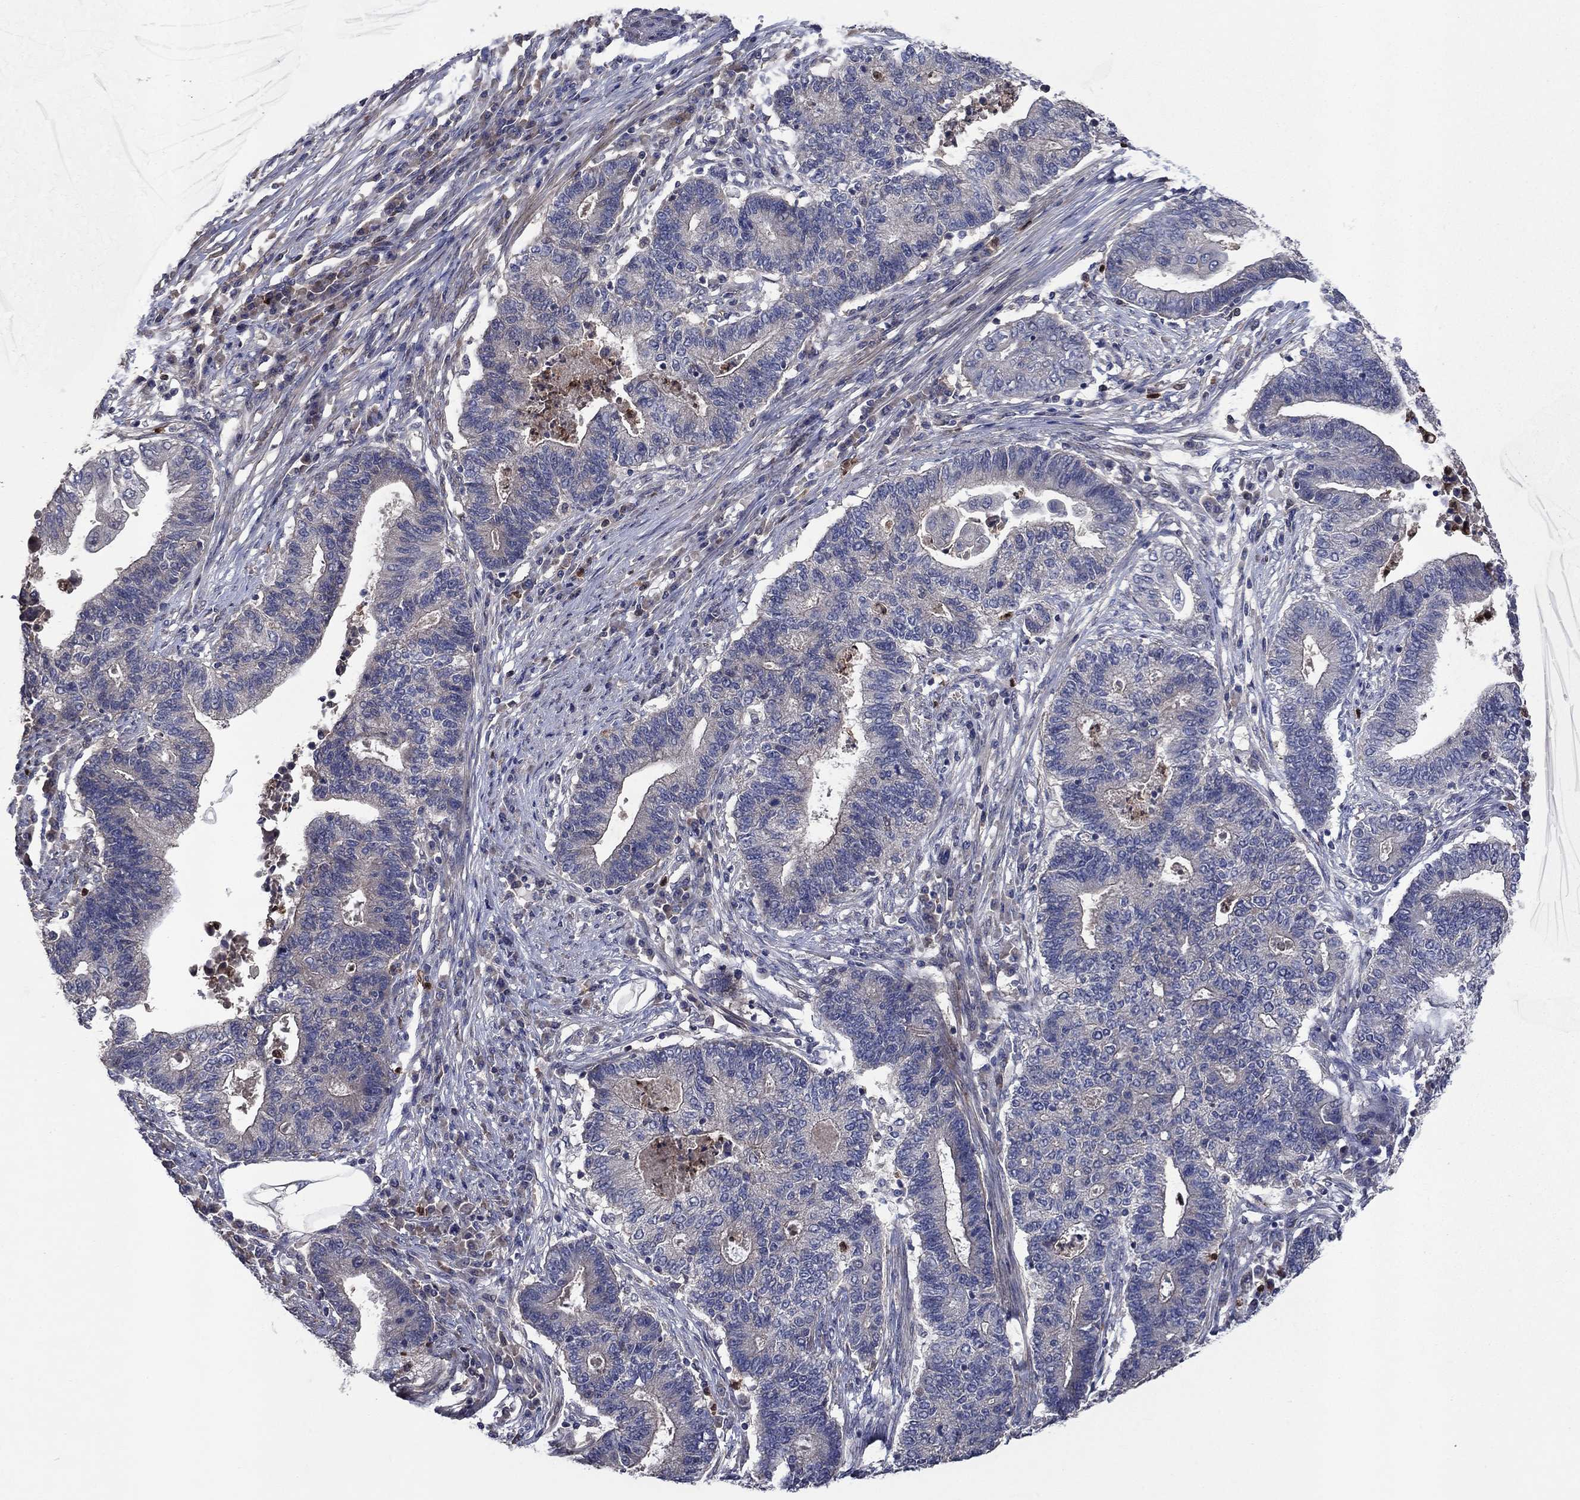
{"staining": {"intensity": "negative", "quantity": "none", "location": "none"}, "tissue": "endometrial cancer", "cell_type": "Tumor cells", "image_type": "cancer", "snomed": [{"axis": "morphology", "description": "Adenocarcinoma, NOS"}, {"axis": "topography", "description": "Uterus"}, {"axis": "topography", "description": "Endometrium"}], "caption": "The image demonstrates no significant expression in tumor cells of adenocarcinoma (endometrial).", "gene": "MSRB1", "patient": {"sex": "female", "age": 54}}